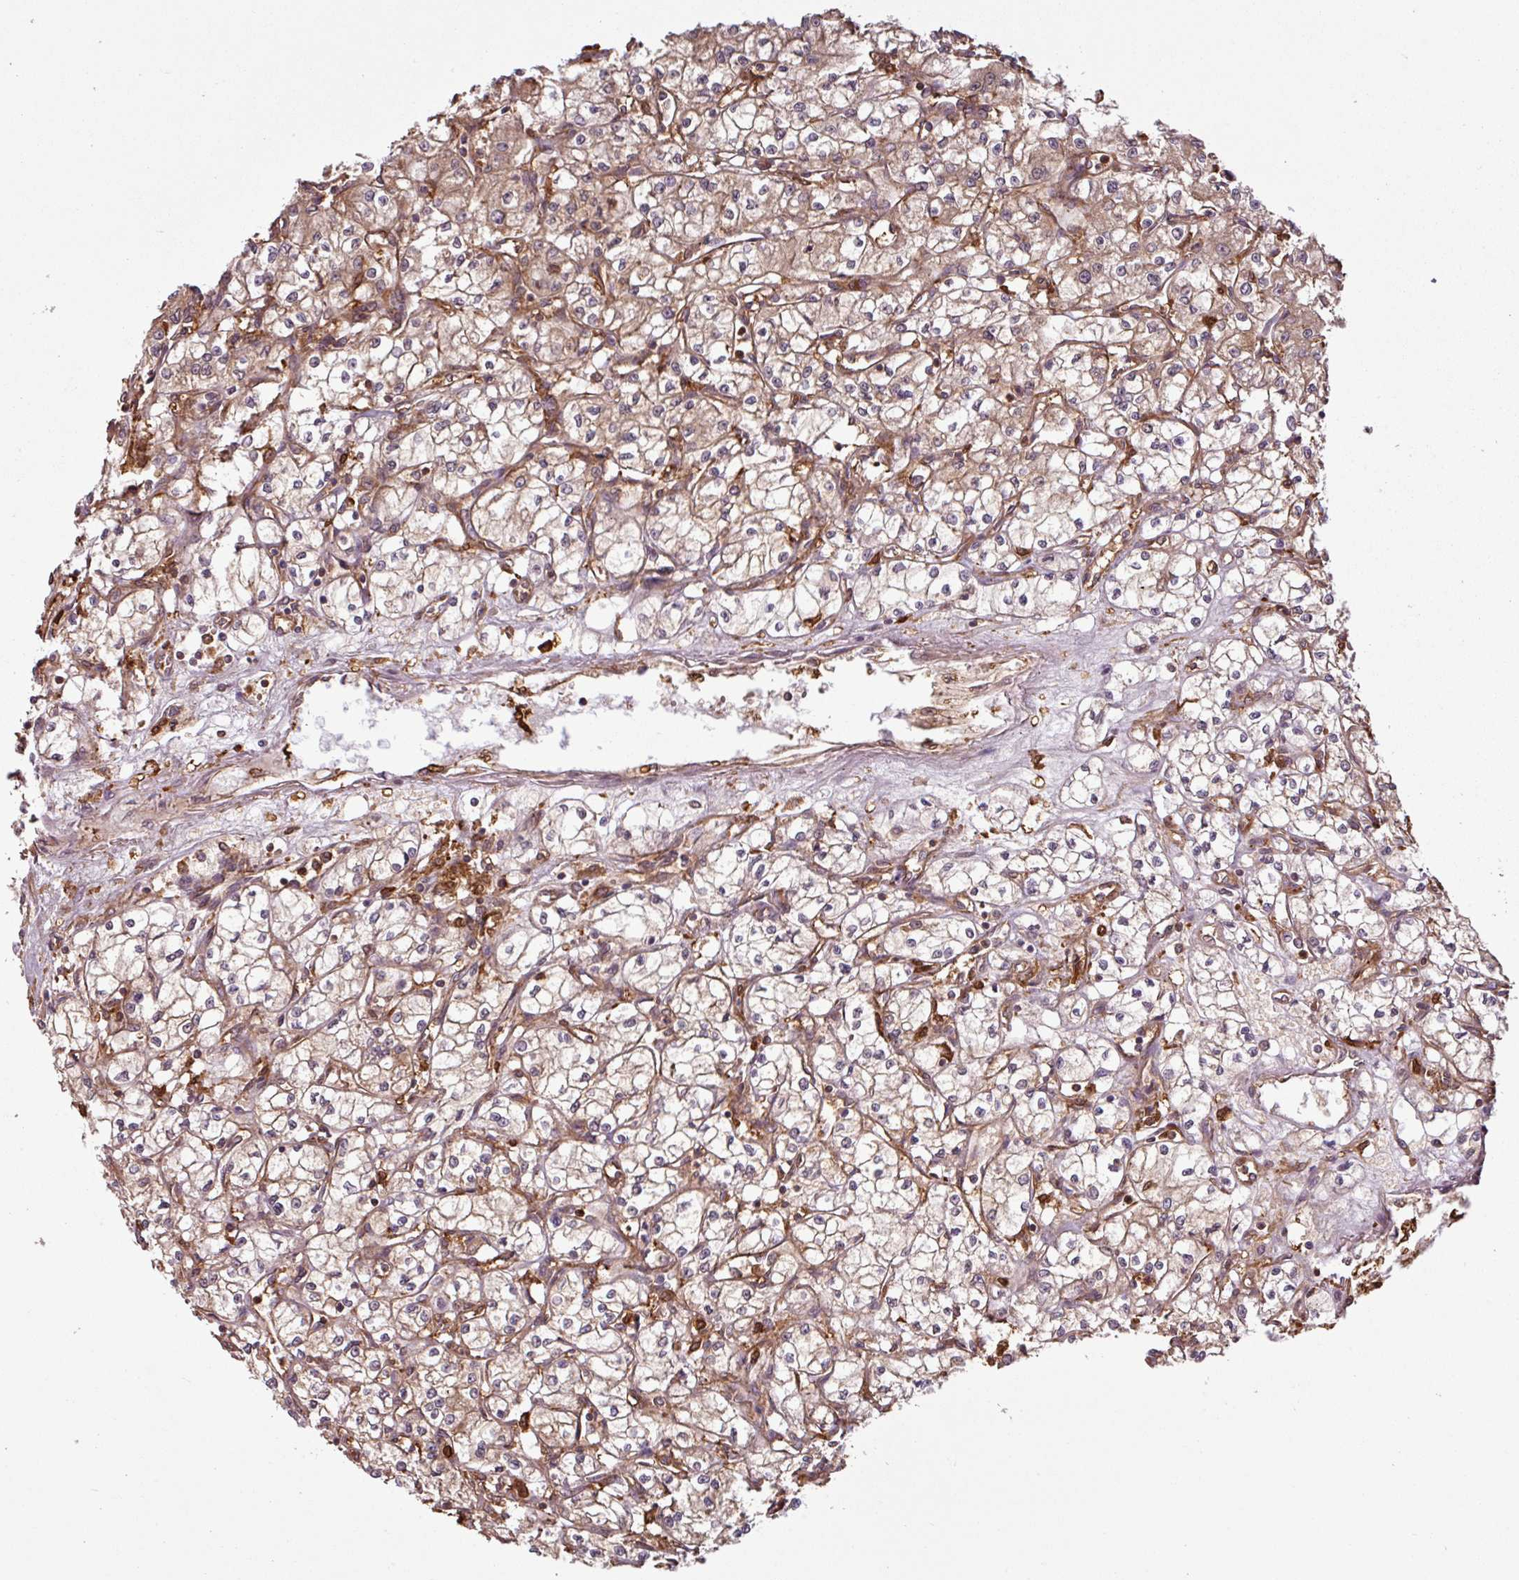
{"staining": {"intensity": "weak", "quantity": ">75%", "location": "cytoplasmic/membranous"}, "tissue": "renal cancer", "cell_type": "Tumor cells", "image_type": "cancer", "snomed": [{"axis": "morphology", "description": "Adenocarcinoma, NOS"}, {"axis": "topography", "description": "Kidney"}], "caption": "The photomicrograph shows a brown stain indicating the presence of a protein in the cytoplasmic/membranous of tumor cells in renal cancer. The staining was performed using DAB (3,3'-diaminobenzidine) to visualize the protein expression in brown, while the nuclei were stained in blue with hematoxylin (Magnification: 20x).", "gene": "SH3BGRL", "patient": {"sex": "male", "age": 59}}